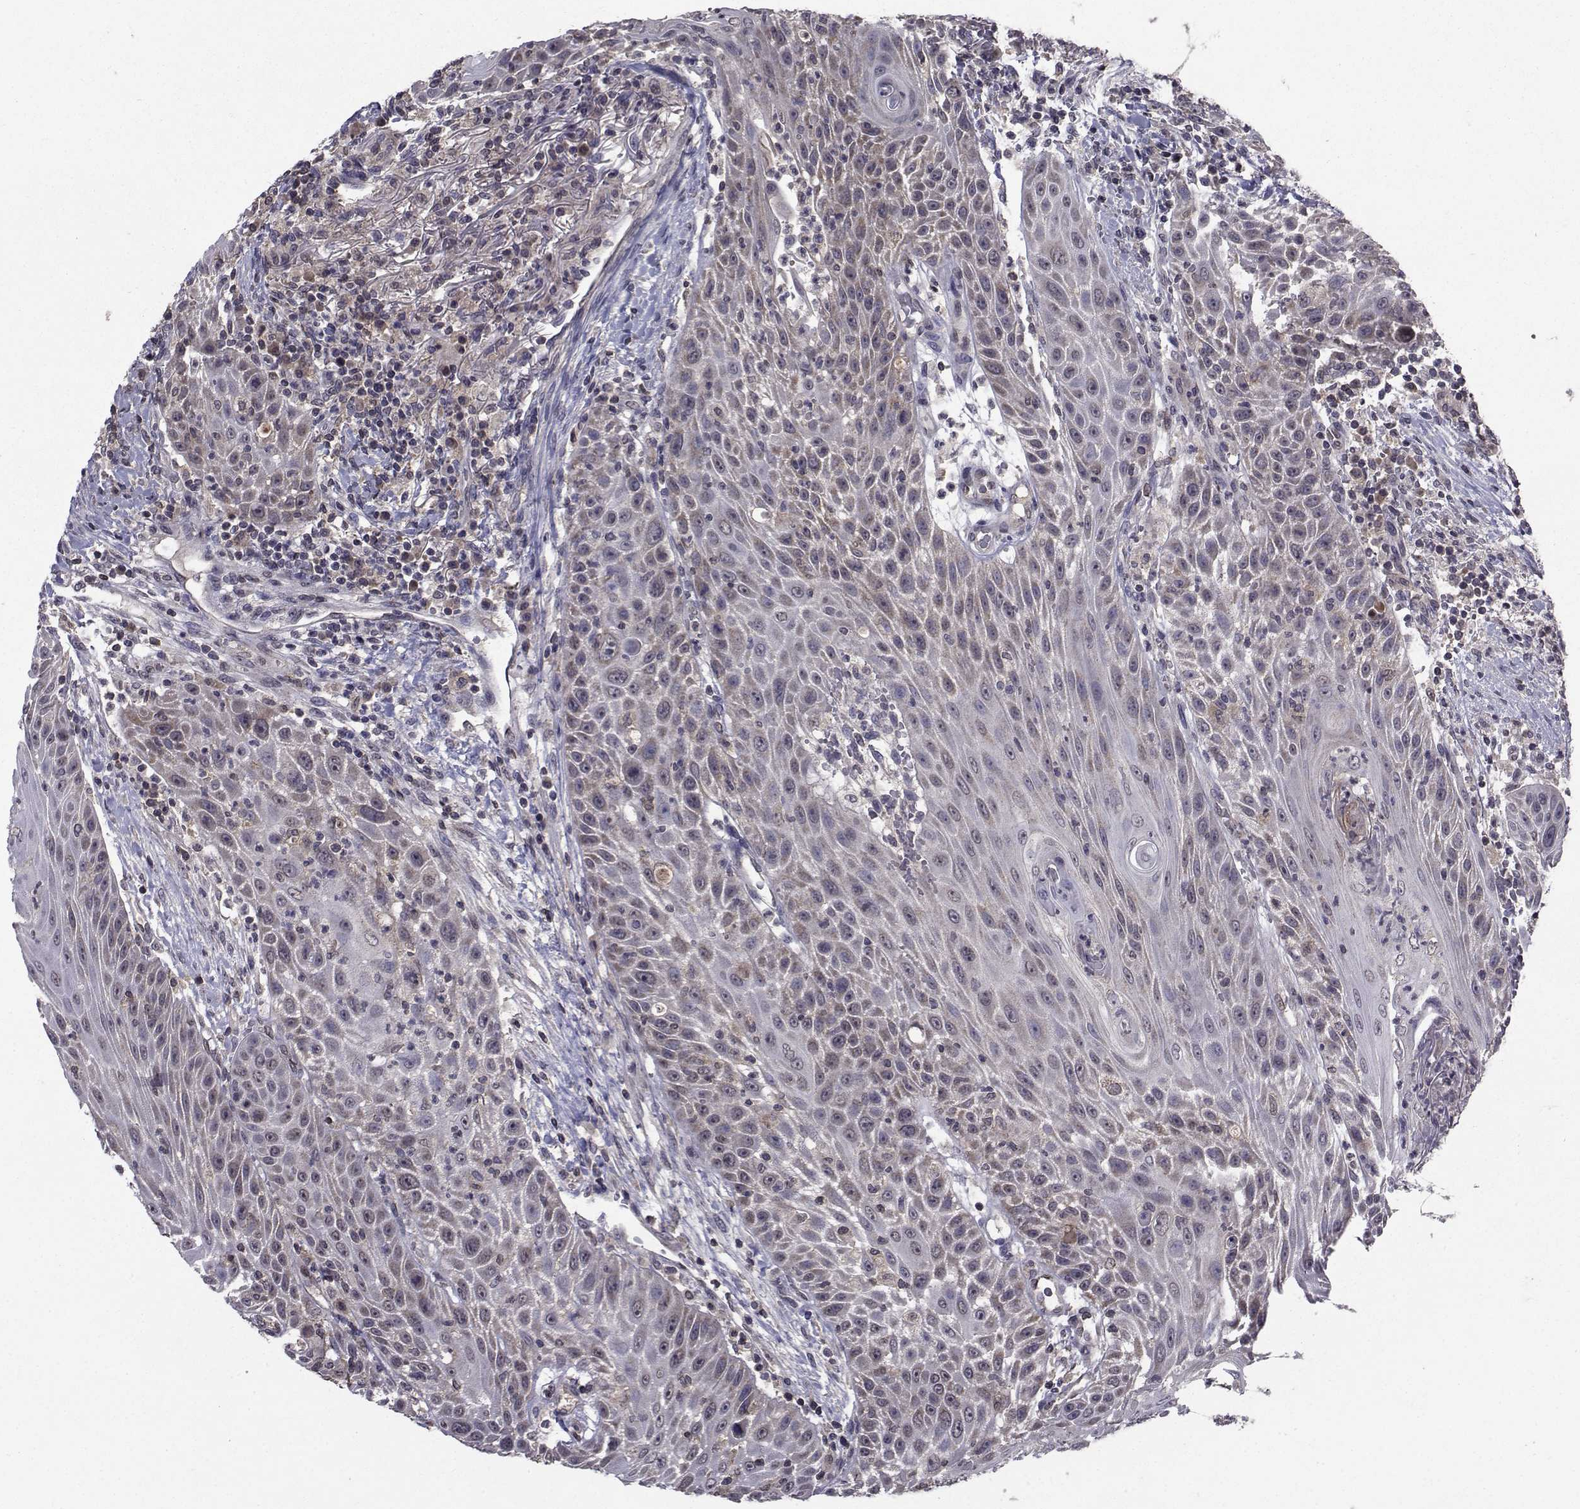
{"staining": {"intensity": "weak", "quantity": "25%-75%", "location": "cytoplasmic/membranous"}, "tissue": "head and neck cancer", "cell_type": "Tumor cells", "image_type": "cancer", "snomed": [{"axis": "morphology", "description": "Squamous cell carcinoma, NOS"}, {"axis": "topography", "description": "Head-Neck"}], "caption": "IHC staining of squamous cell carcinoma (head and neck), which reveals low levels of weak cytoplasmic/membranous positivity in approximately 25%-75% of tumor cells indicating weak cytoplasmic/membranous protein staining. The staining was performed using DAB (brown) for protein detection and nuclei were counterstained in hematoxylin (blue).", "gene": "CYP2S1", "patient": {"sex": "male", "age": 69}}